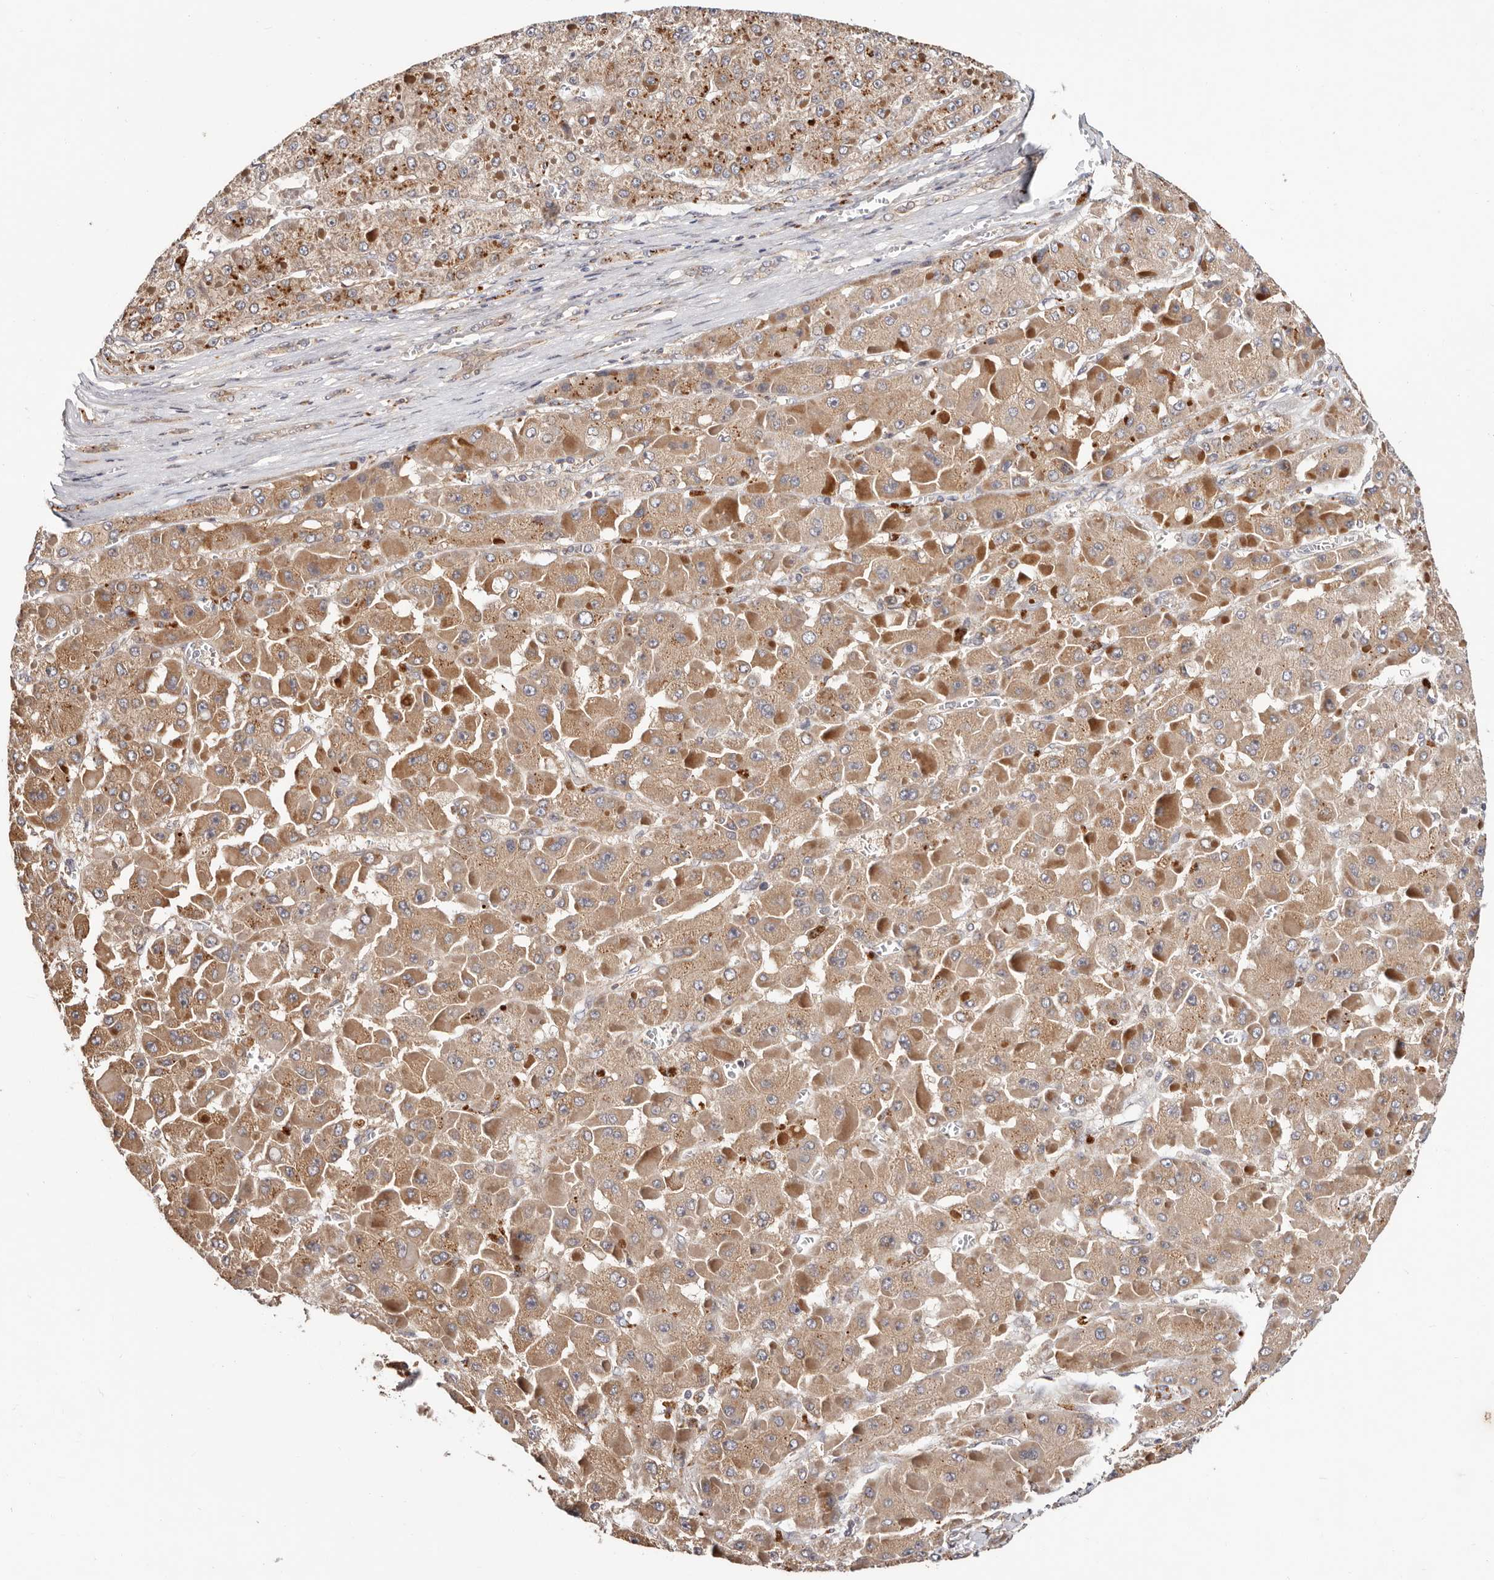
{"staining": {"intensity": "moderate", "quantity": ">75%", "location": "cytoplasmic/membranous"}, "tissue": "liver cancer", "cell_type": "Tumor cells", "image_type": "cancer", "snomed": [{"axis": "morphology", "description": "Carcinoma, Hepatocellular, NOS"}, {"axis": "topography", "description": "Liver"}], "caption": "A histopathology image showing moderate cytoplasmic/membranous positivity in about >75% of tumor cells in liver cancer (hepatocellular carcinoma), as visualized by brown immunohistochemical staining.", "gene": "USP33", "patient": {"sex": "female", "age": 73}}